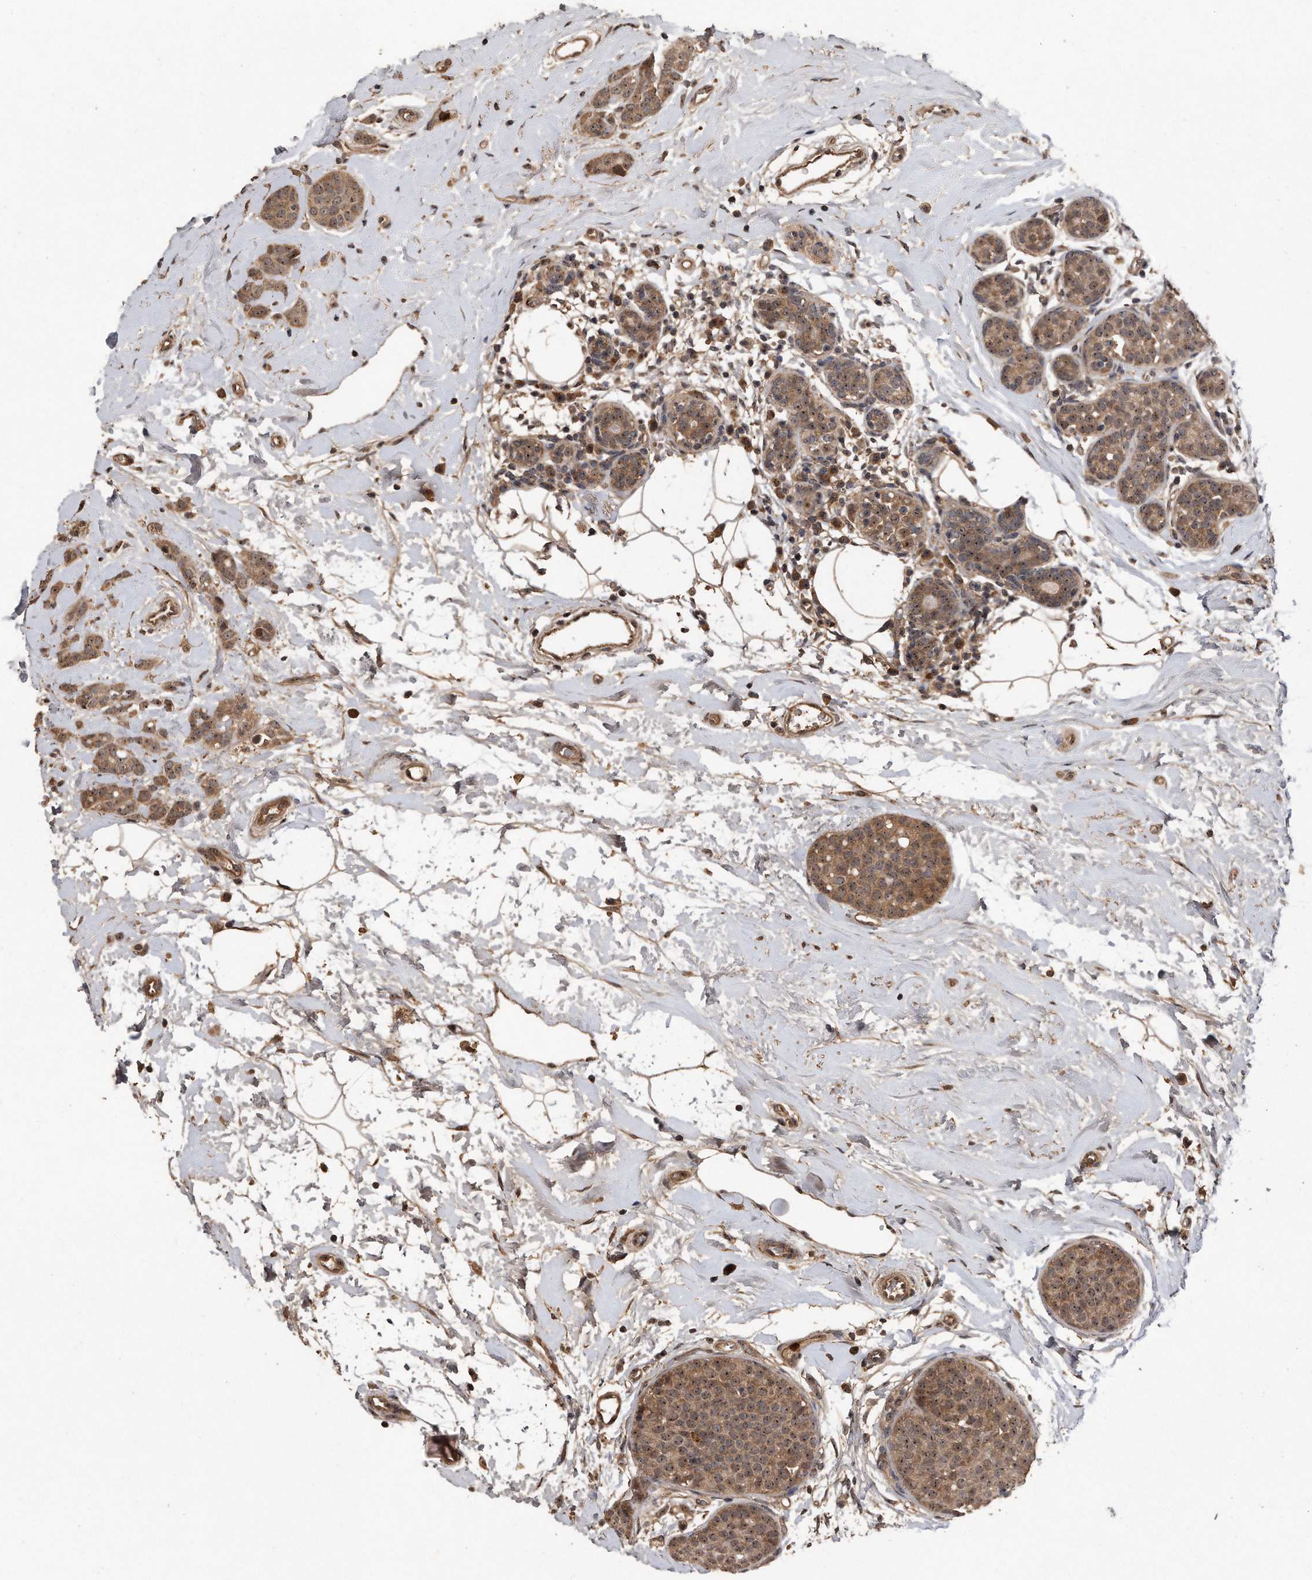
{"staining": {"intensity": "moderate", "quantity": ">75%", "location": "cytoplasmic/membranous,nuclear"}, "tissue": "breast cancer", "cell_type": "Tumor cells", "image_type": "cancer", "snomed": [{"axis": "morphology", "description": "Lobular carcinoma, in situ"}, {"axis": "morphology", "description": "Lobular carcinoma"}, {"axis": "topography", "description": "Breast"}], "caption": "A micrograph of breast cancer stained for a protein exhibits moderate cytoplasmic/membranous and nuclear brown staining in tumor cells.", "gene": "PELO", "patient": {"sex": "female", "age": 41}}